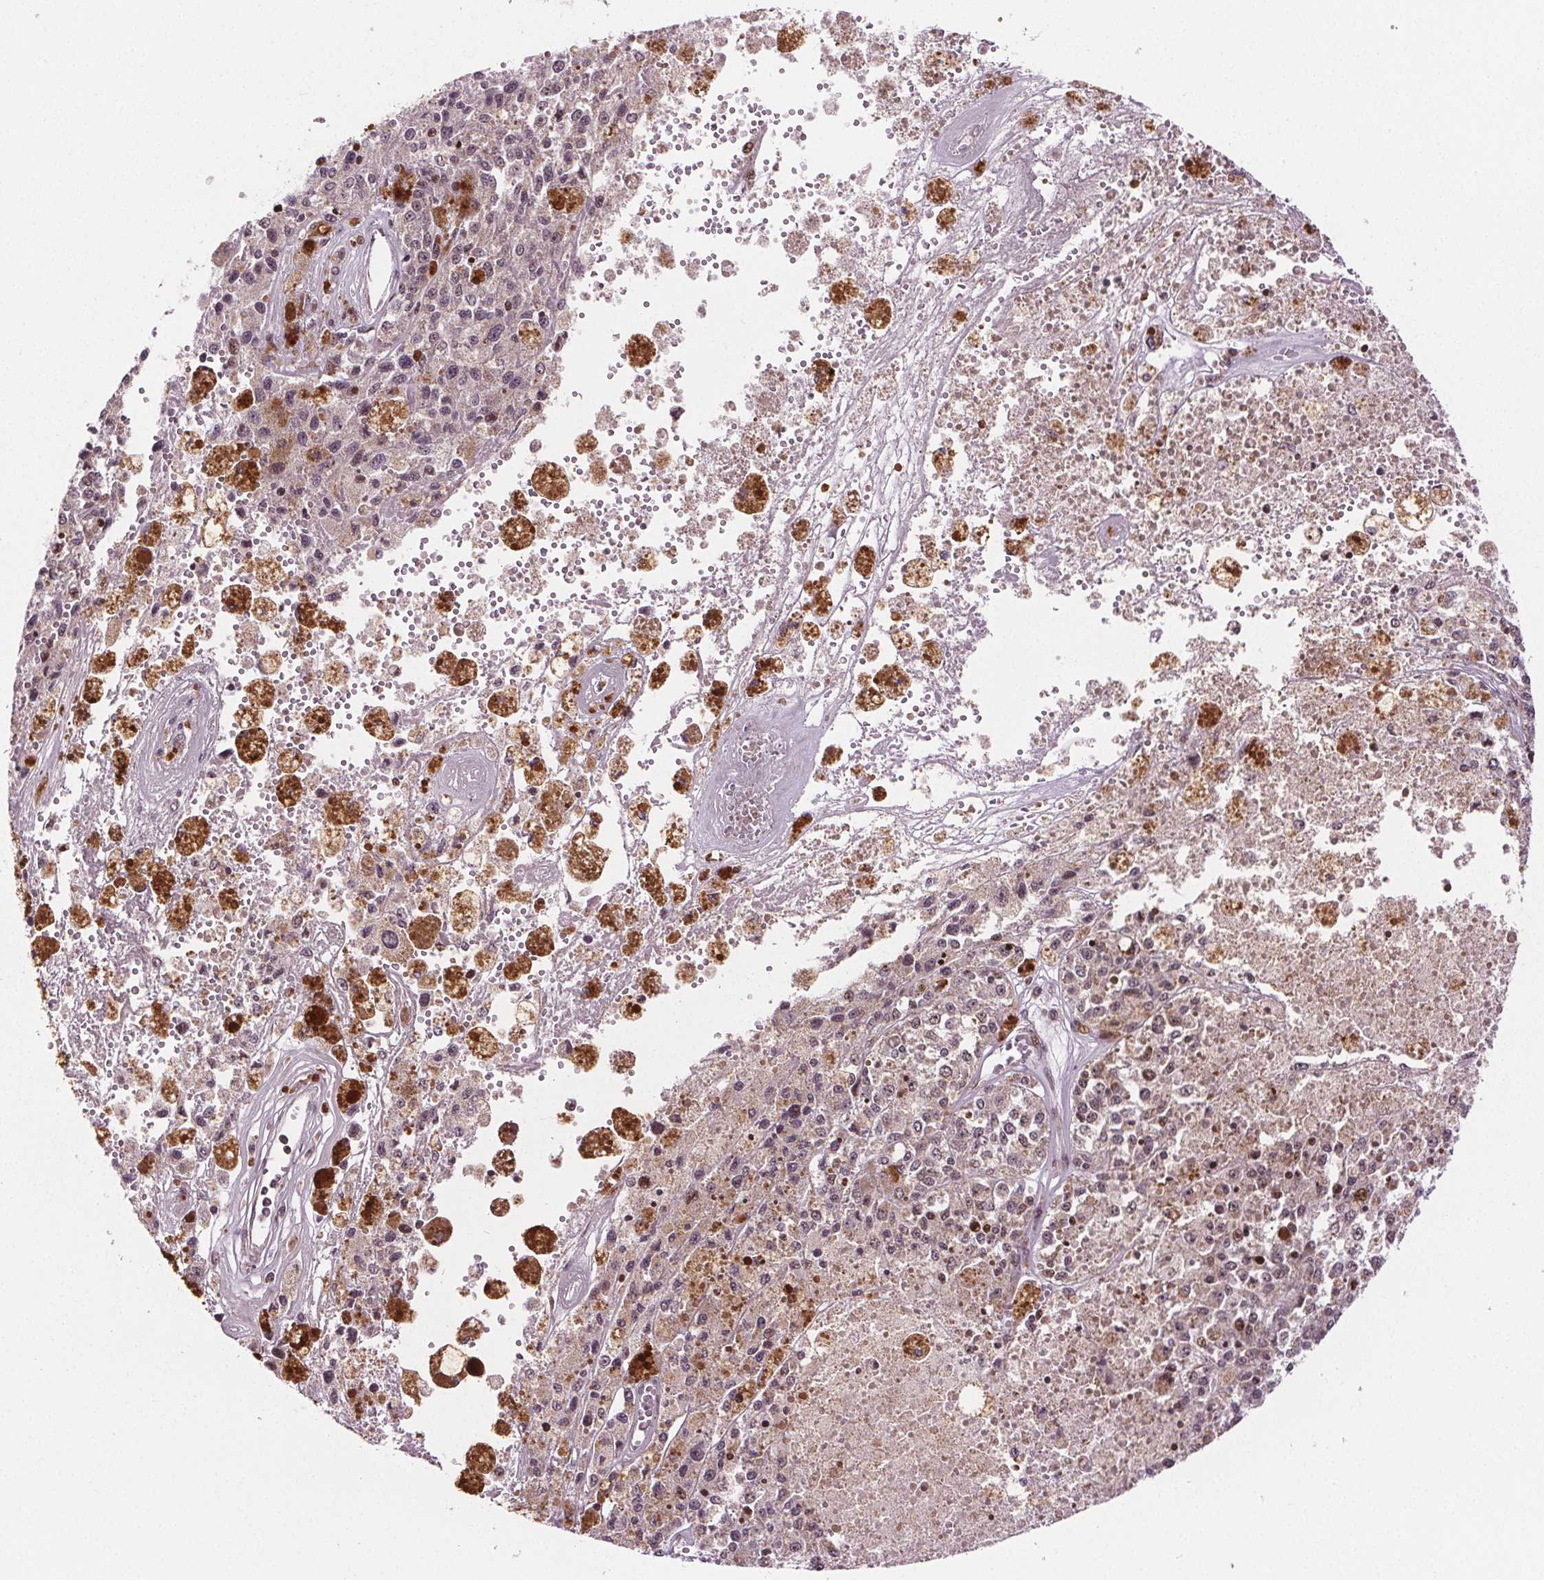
{"staining": {"intensity": "weak", "quantity": "<25%", "location": "nuclear"}, "tissue": "melanoma", "cell_type": "Tumor cells", "image_type": "cancer", "snomed": [{"axis": "morphology", "description": "Malignant melanoma, Metastatic site"}, {"axis": "topography", "description": "Lymph node"}], "caption": "Human malignant melanoma (metastatic site) stained for a protein using immunohistochemistry reveals no expression in tumor cells.", "gene": "SNRNP35", "patient": {"sex": "female", "age": 64}}